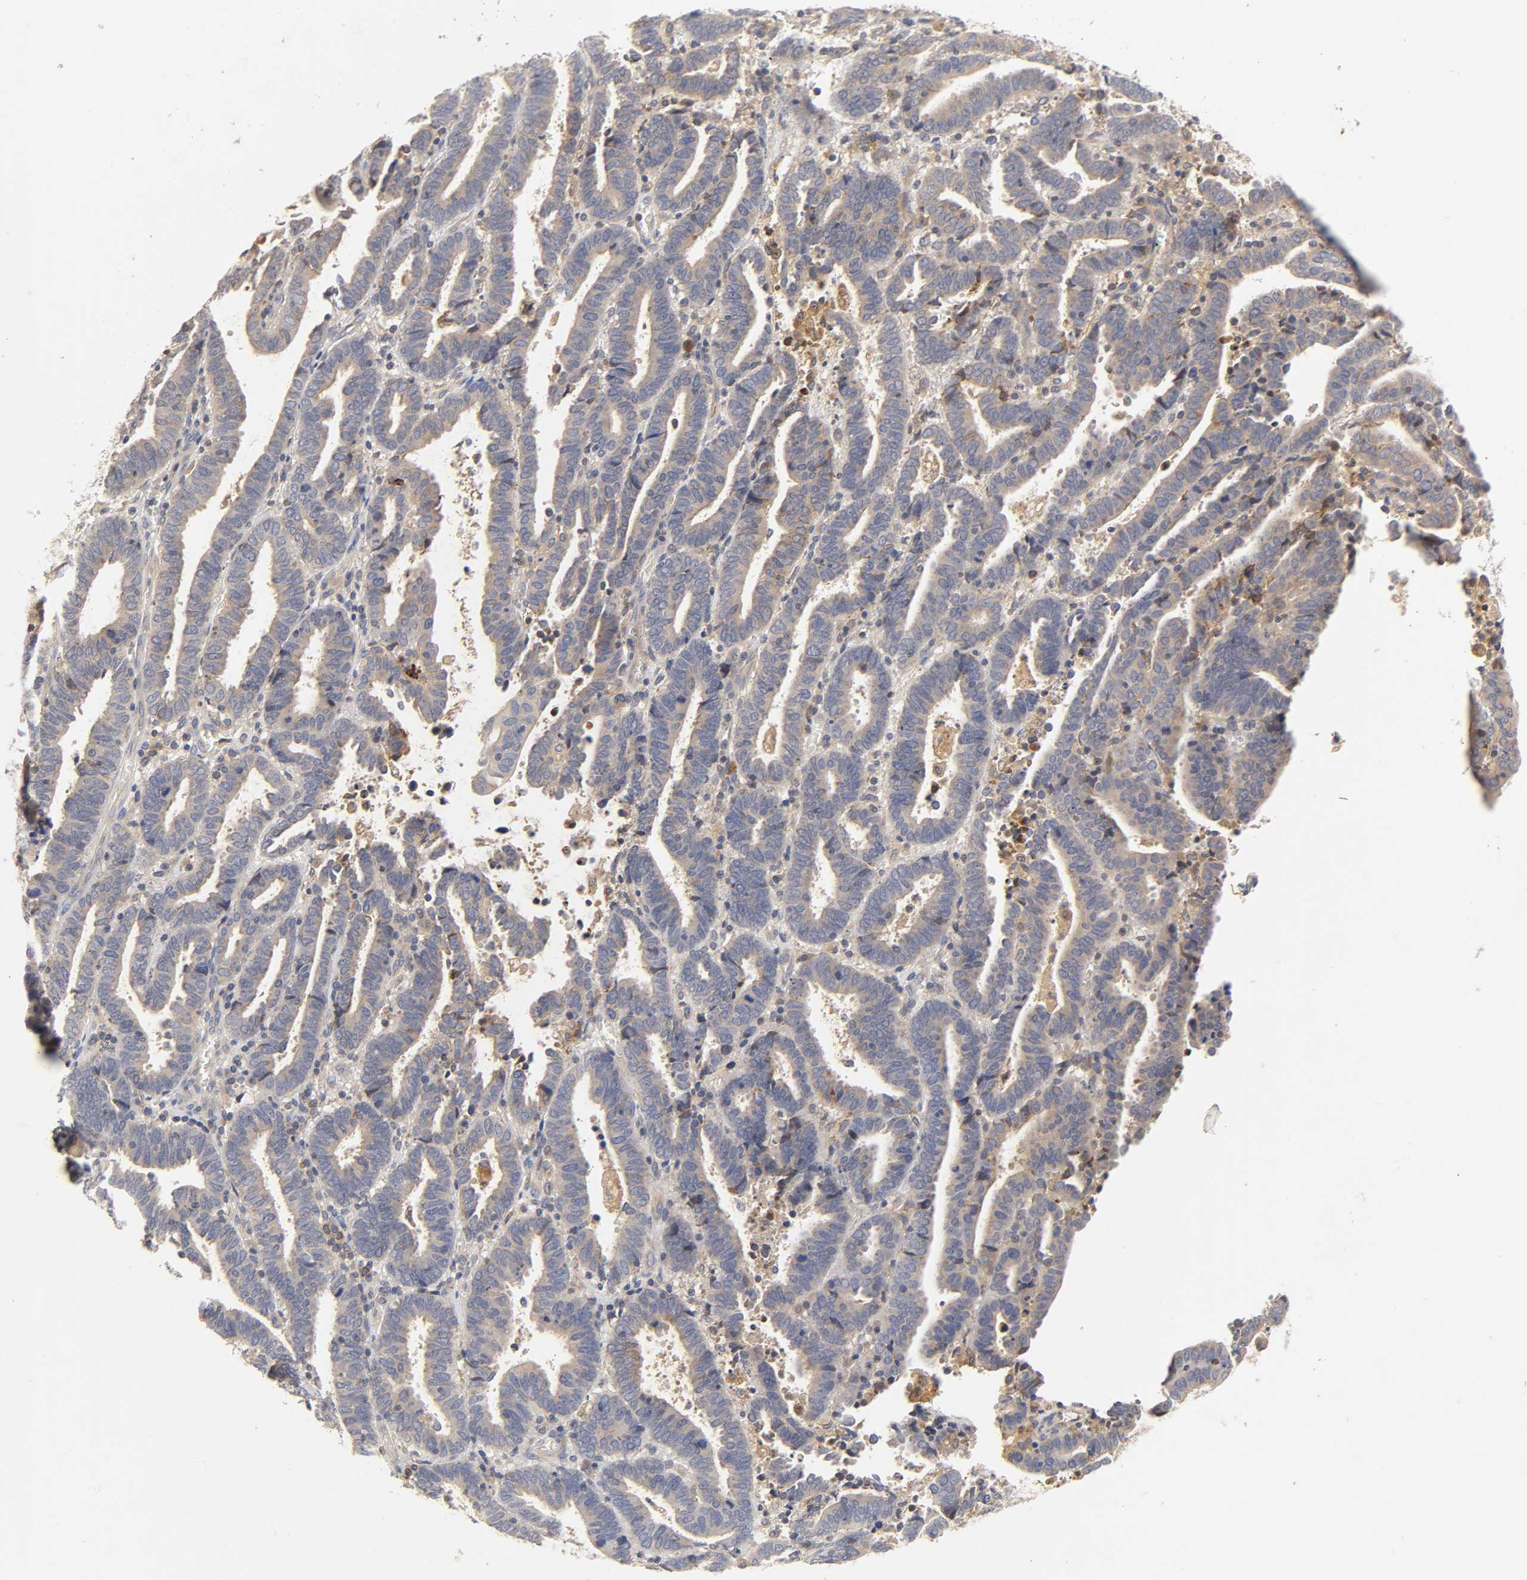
{"staining": {"intensity": "weak", "quantity": ">75%", "location": "cytoplasmic/membranous"}, "tissue": "endometrial cancer", "cell_type": "Tumor cells", "image_type": "cancer", "snomed": [{"axis": "morphology", "description": "Adenocarcinoma, NOS"}, {"axis": "topography", "description": "Uterus"}], "caption": "IHC staining of endometrial cancer (adenocarcinoma), which shows low levels of weak cytoplasmic/membranous expression in about >75% of tumor cells indicating weak cytoplasmic/membranous protein positivity. The staining was performed using DAB (brown) for protein detection and nuclei were counterstained in hematoxylin (blue).", "gene": "RHOA", "patient": {"sex": "female", "age": 83}}